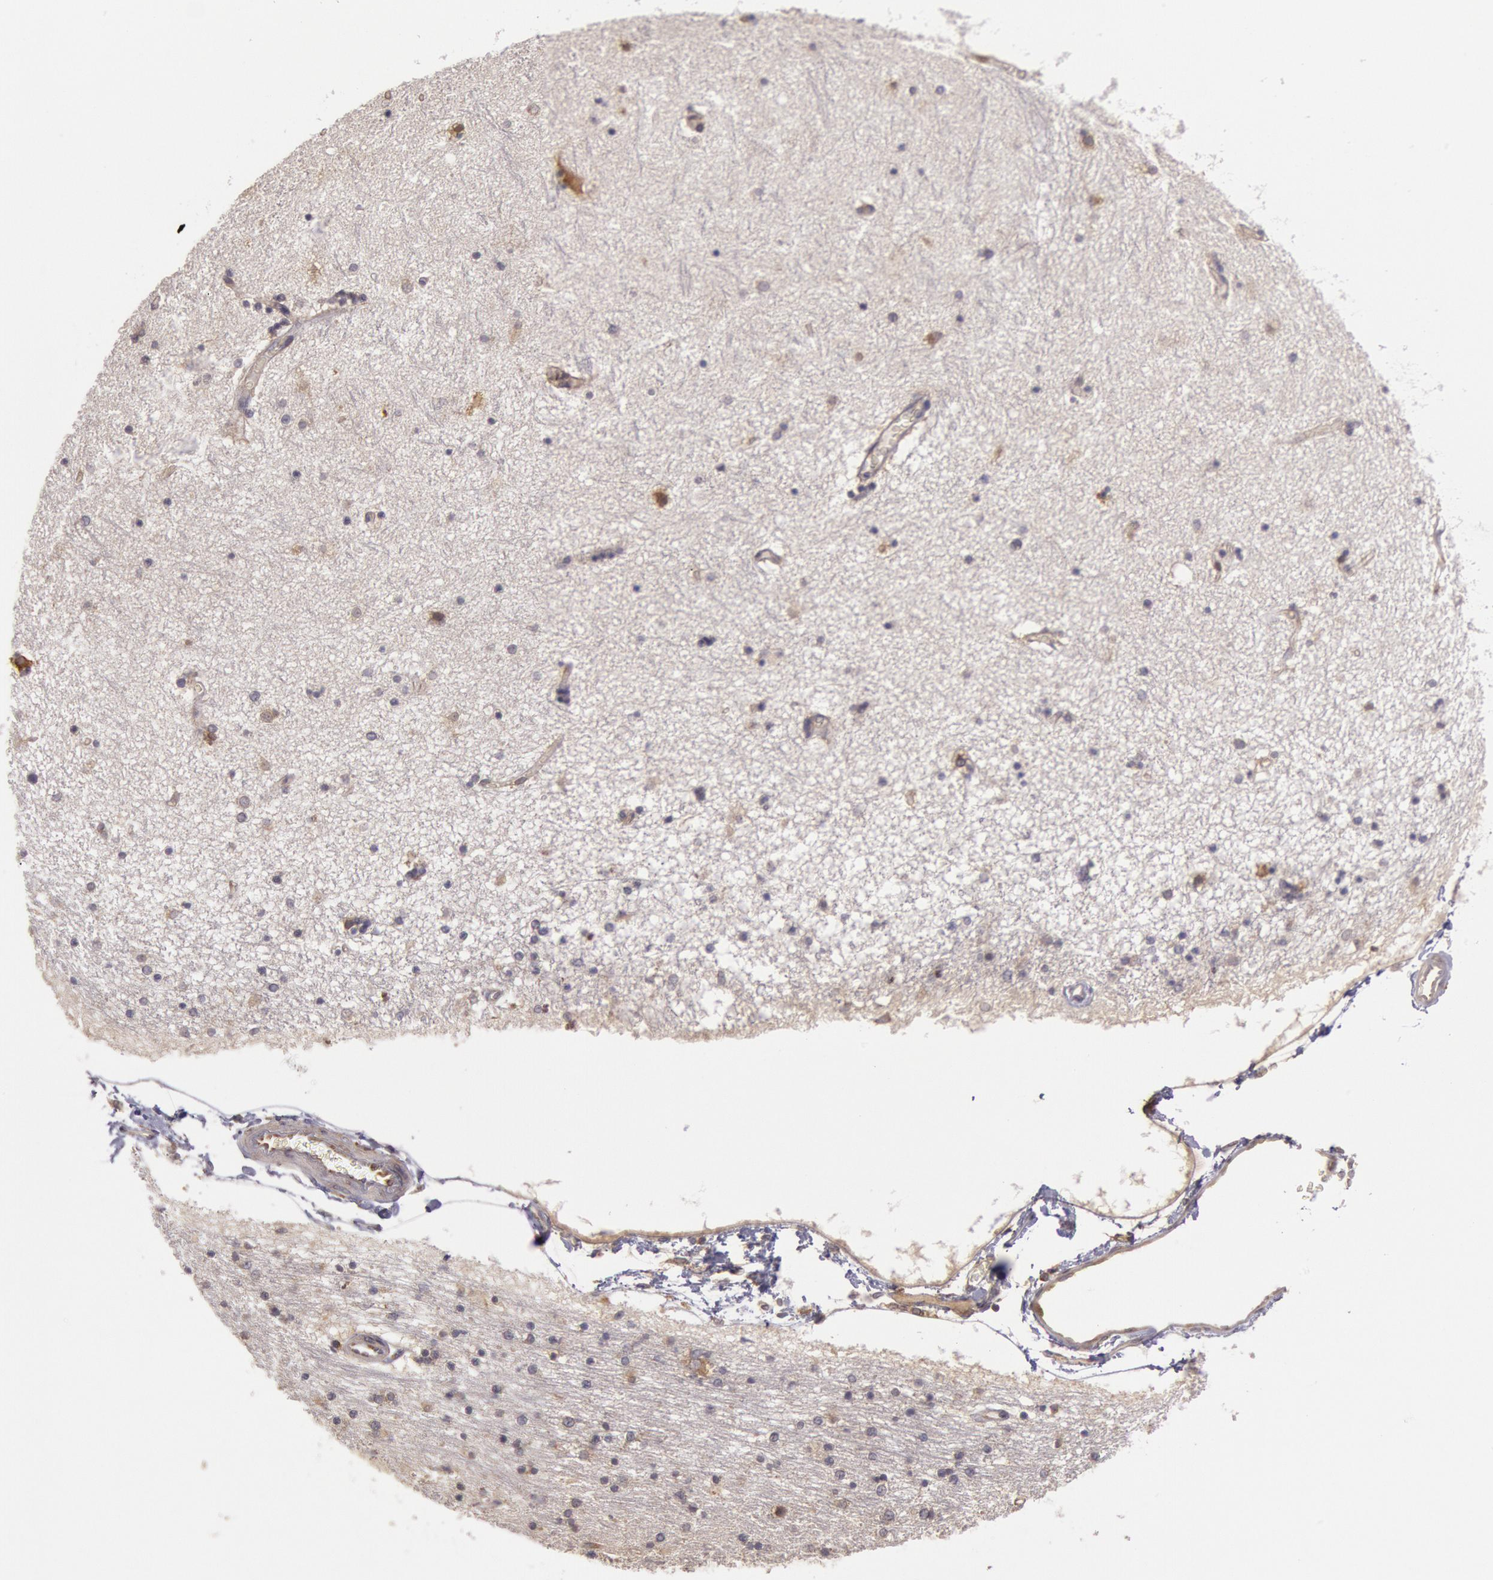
{"staining": {"intensity": "weak", "quantity": "<25%", "location": "cytoplasmic/membranous"}, "tissue": "hippocampus", "cell_type": "Glial cells", "image_type": "normal", "snomed": [{"axis": "morphology", "description": "Normal tissue, NOS"}, {"axis": "topography", "description": "Hippocampus"}], "caption": "Benign hippocampus was stained to show a protein in brown. There is no significant staining in glial cells. (DAB (3,3'-diaminobenzidine) IHC, high magnification).", "gene": "NMT2", "patient": {"sex": "female", "age": 54}}